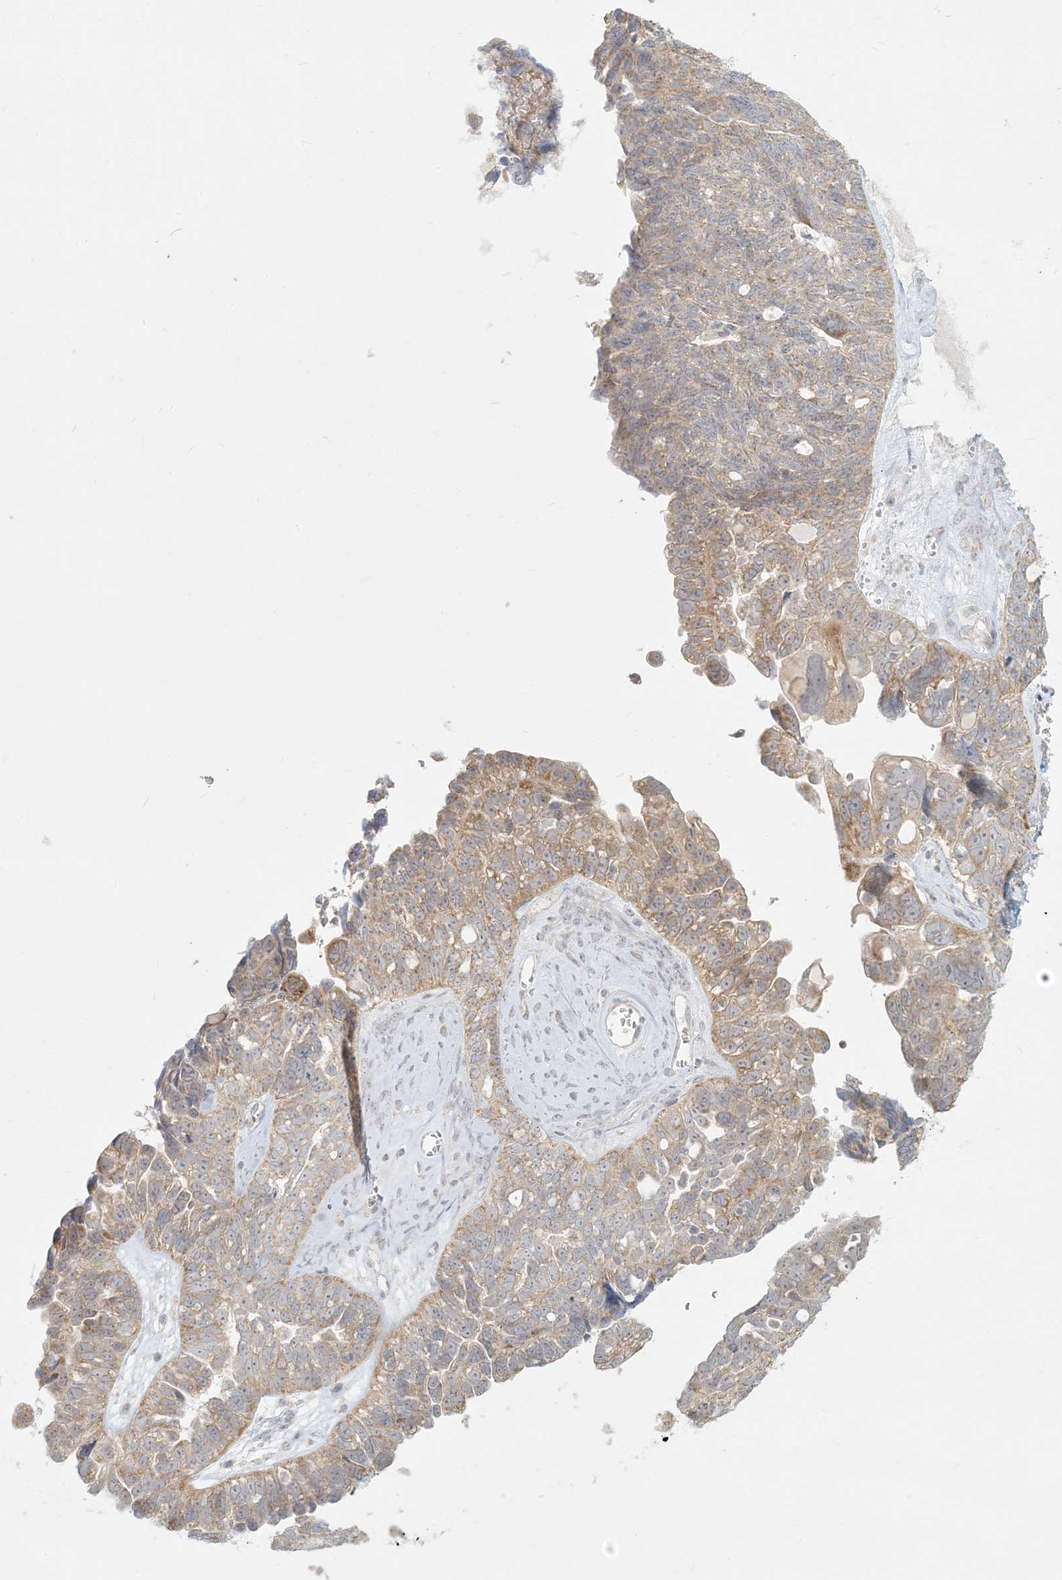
{"staining": {"intensity": "moderate", "quantity": "25%-75%", "location": "cytoplasmic/membranous"}, "tissue": "ovarian cancer", "cell_type": "Tumor cells", "image_type": "cancer", "snomed": [{"axis": "morphology", "description": "Cystadenocarcinoma, serous, NOS"}, {"axis": "topography", "description": "Ovary"}], "caption": "Brown immunohistochemical staining in ovarian cancer (serous cystadenocarcinoma) shows moderate cytoplasmic/membranous staining in approximately 25%-75% of tumor cells.", "gene": "MCAT", "patient": {"sex": "female", "age": 79}}